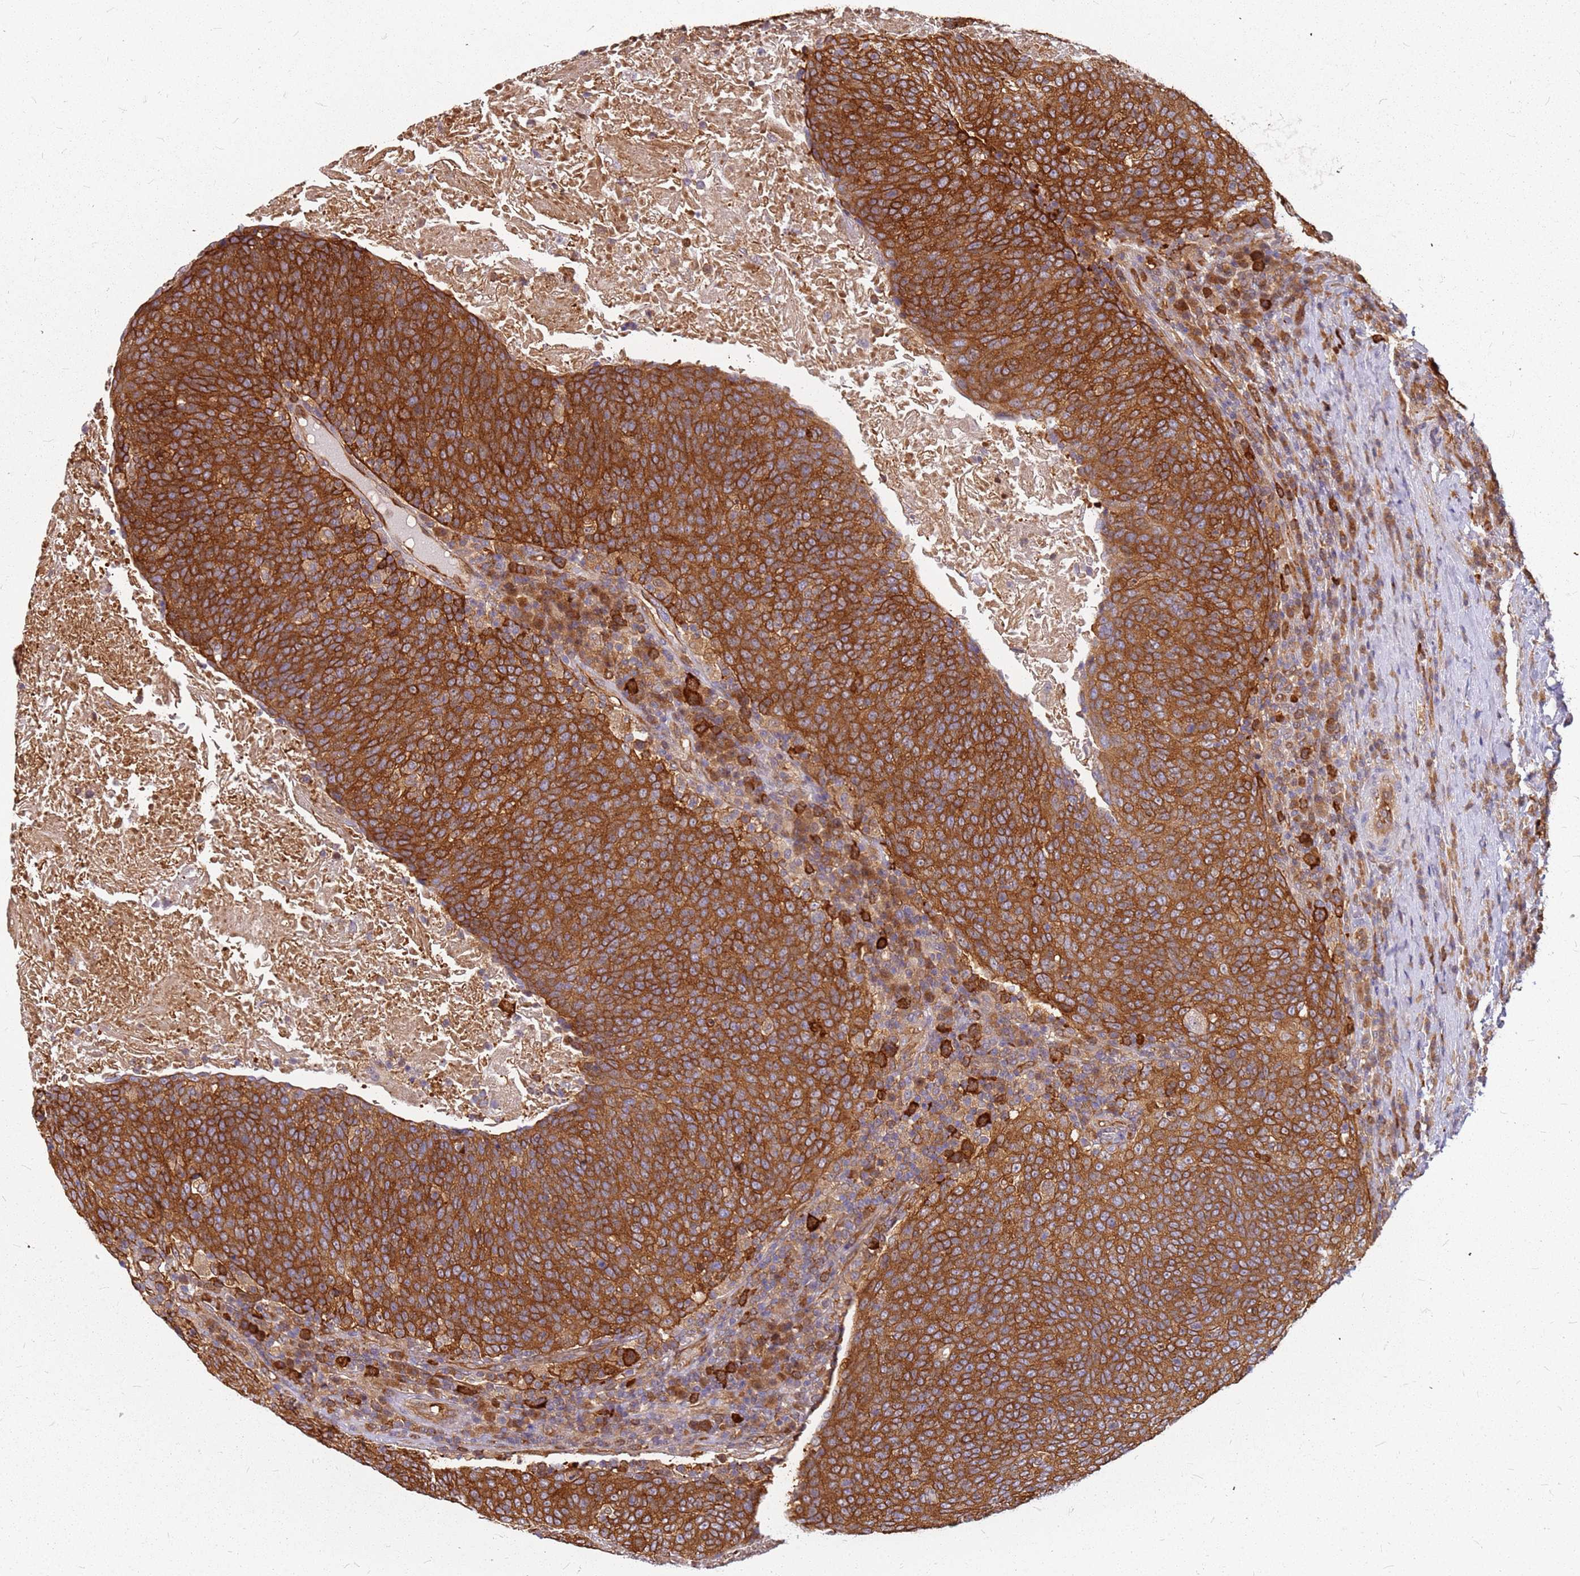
{"staining": {"intensity": "strong", "quantity": ">75%", "location": "cytoplasmic/membranous"}, "tissue": "head and neck cancer", "cell_type": "Tumor cells", "image_type": "cancer", "snomed": [{"axis": "morphology", "description": "Squamous cell carcinoma, NOS"}, {"axis": "morphology", "description": "Squamous cell carcinoma, metastatic, NOS"}, {"axis": "topography", "description": "Lymph node"}, {"axis": "topography", "description": "Head-Neck"}], "caption": "Strong cytoplasmic/membranous staining is present in approximately >75% of tumor cells in metastatic squamous cell carcinoma (head and neck).", "gene": "HDX", "patient": {"sex": "male", "age": 62}}